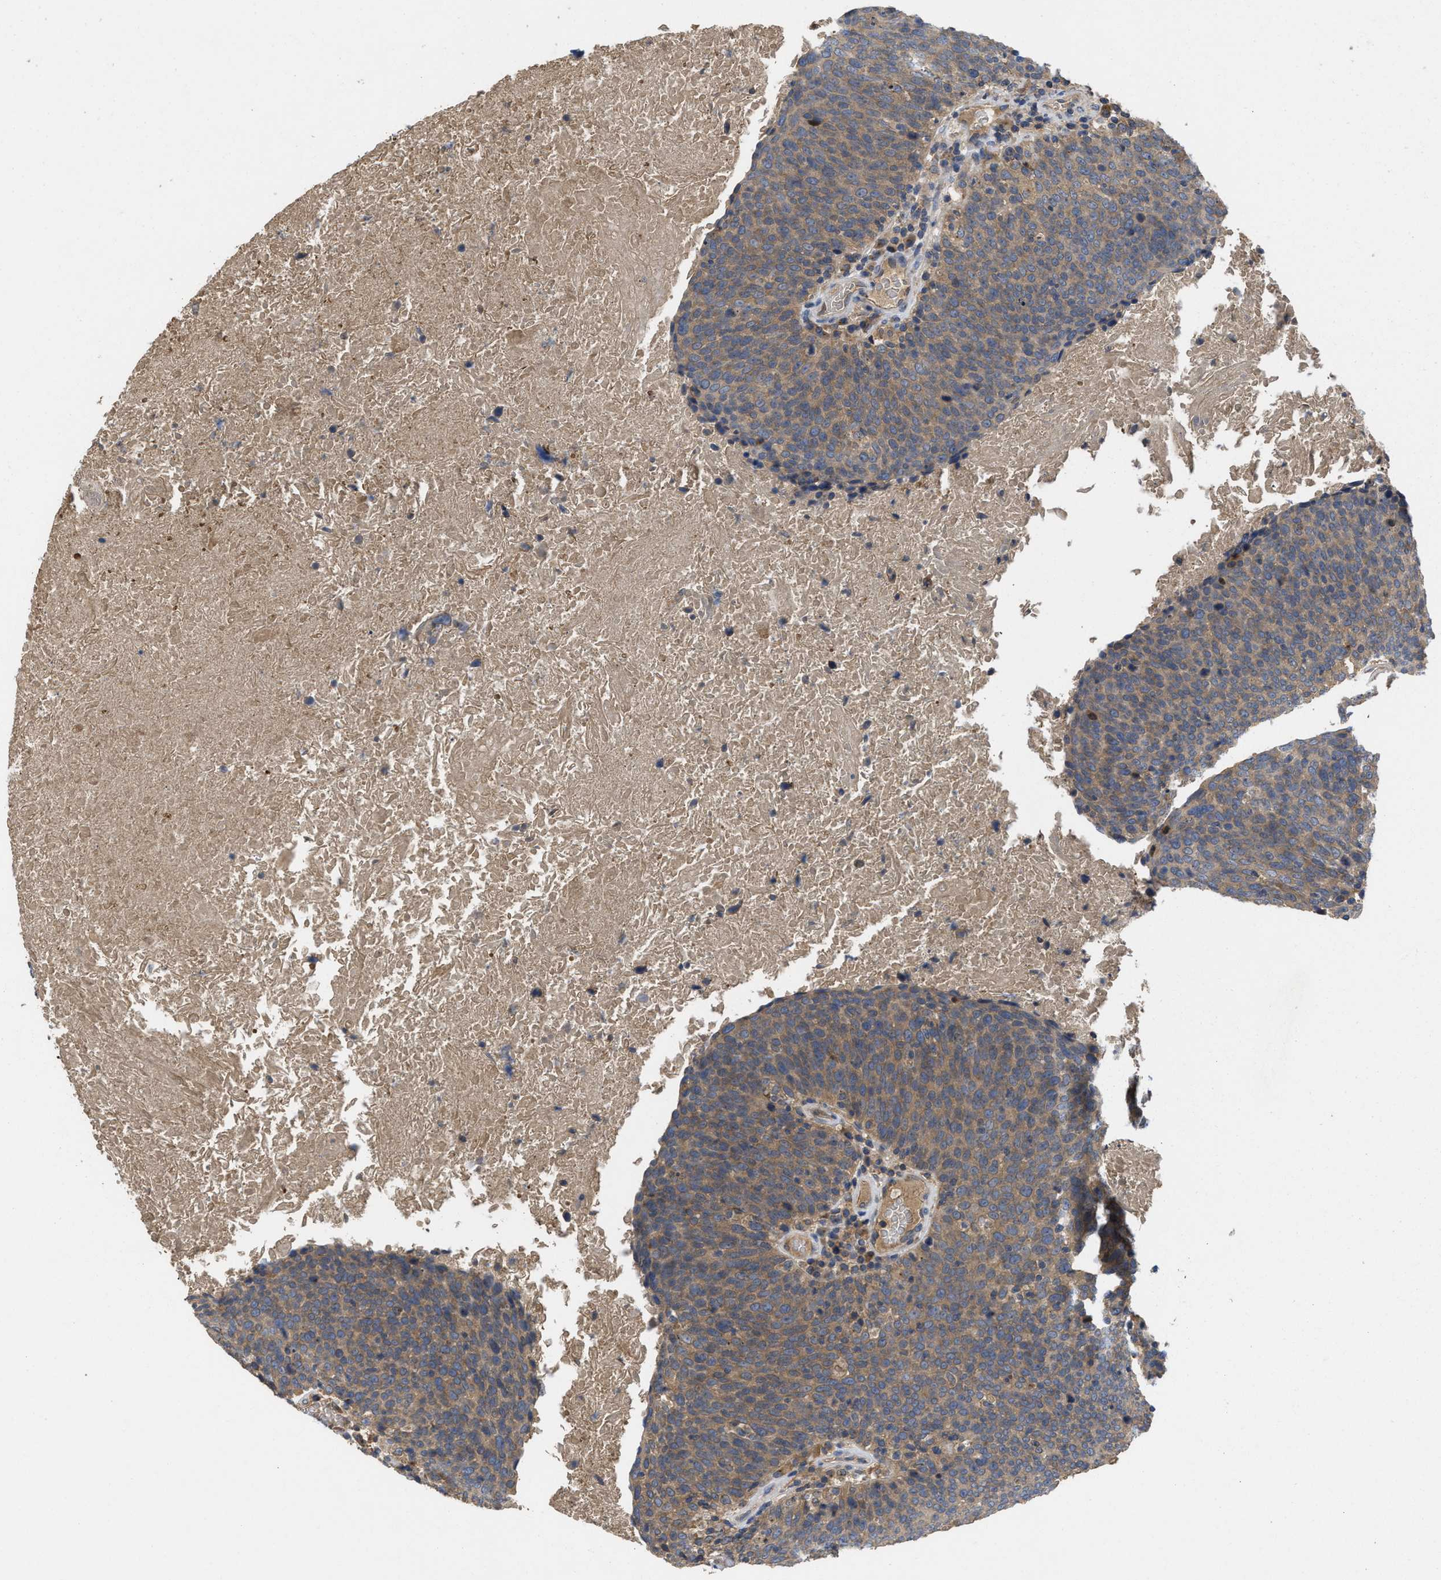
{"staining": {"intensity": "weak", "quantity": ">75%", "location": "cytoplasmic/membranous"}, "tissue": "head and neck cancer", "cell_type": "Tumor cells", "image_type": "cancer", "snomed": [{"axis": "morphology", "description": "Squamous cell carcinoma, NOS"}, {"axis": "morphology", "description": "Squamous cell carcinoma, metastatic, NOS"}, {"axis": "topography", "description": "Lymph node"}, {"axis": "topography", "description": "Head-Neck"}], "caption": "This micrograph demonstrates immunohistochemistry (IHC) staining of squamous cell carcinoma (head and neck), with low weak cytoplasmic/membranous staining in approximately >75% of tumor cells.", "gene": "RNF216", "patient": {"sex": "male", "age": 62}}